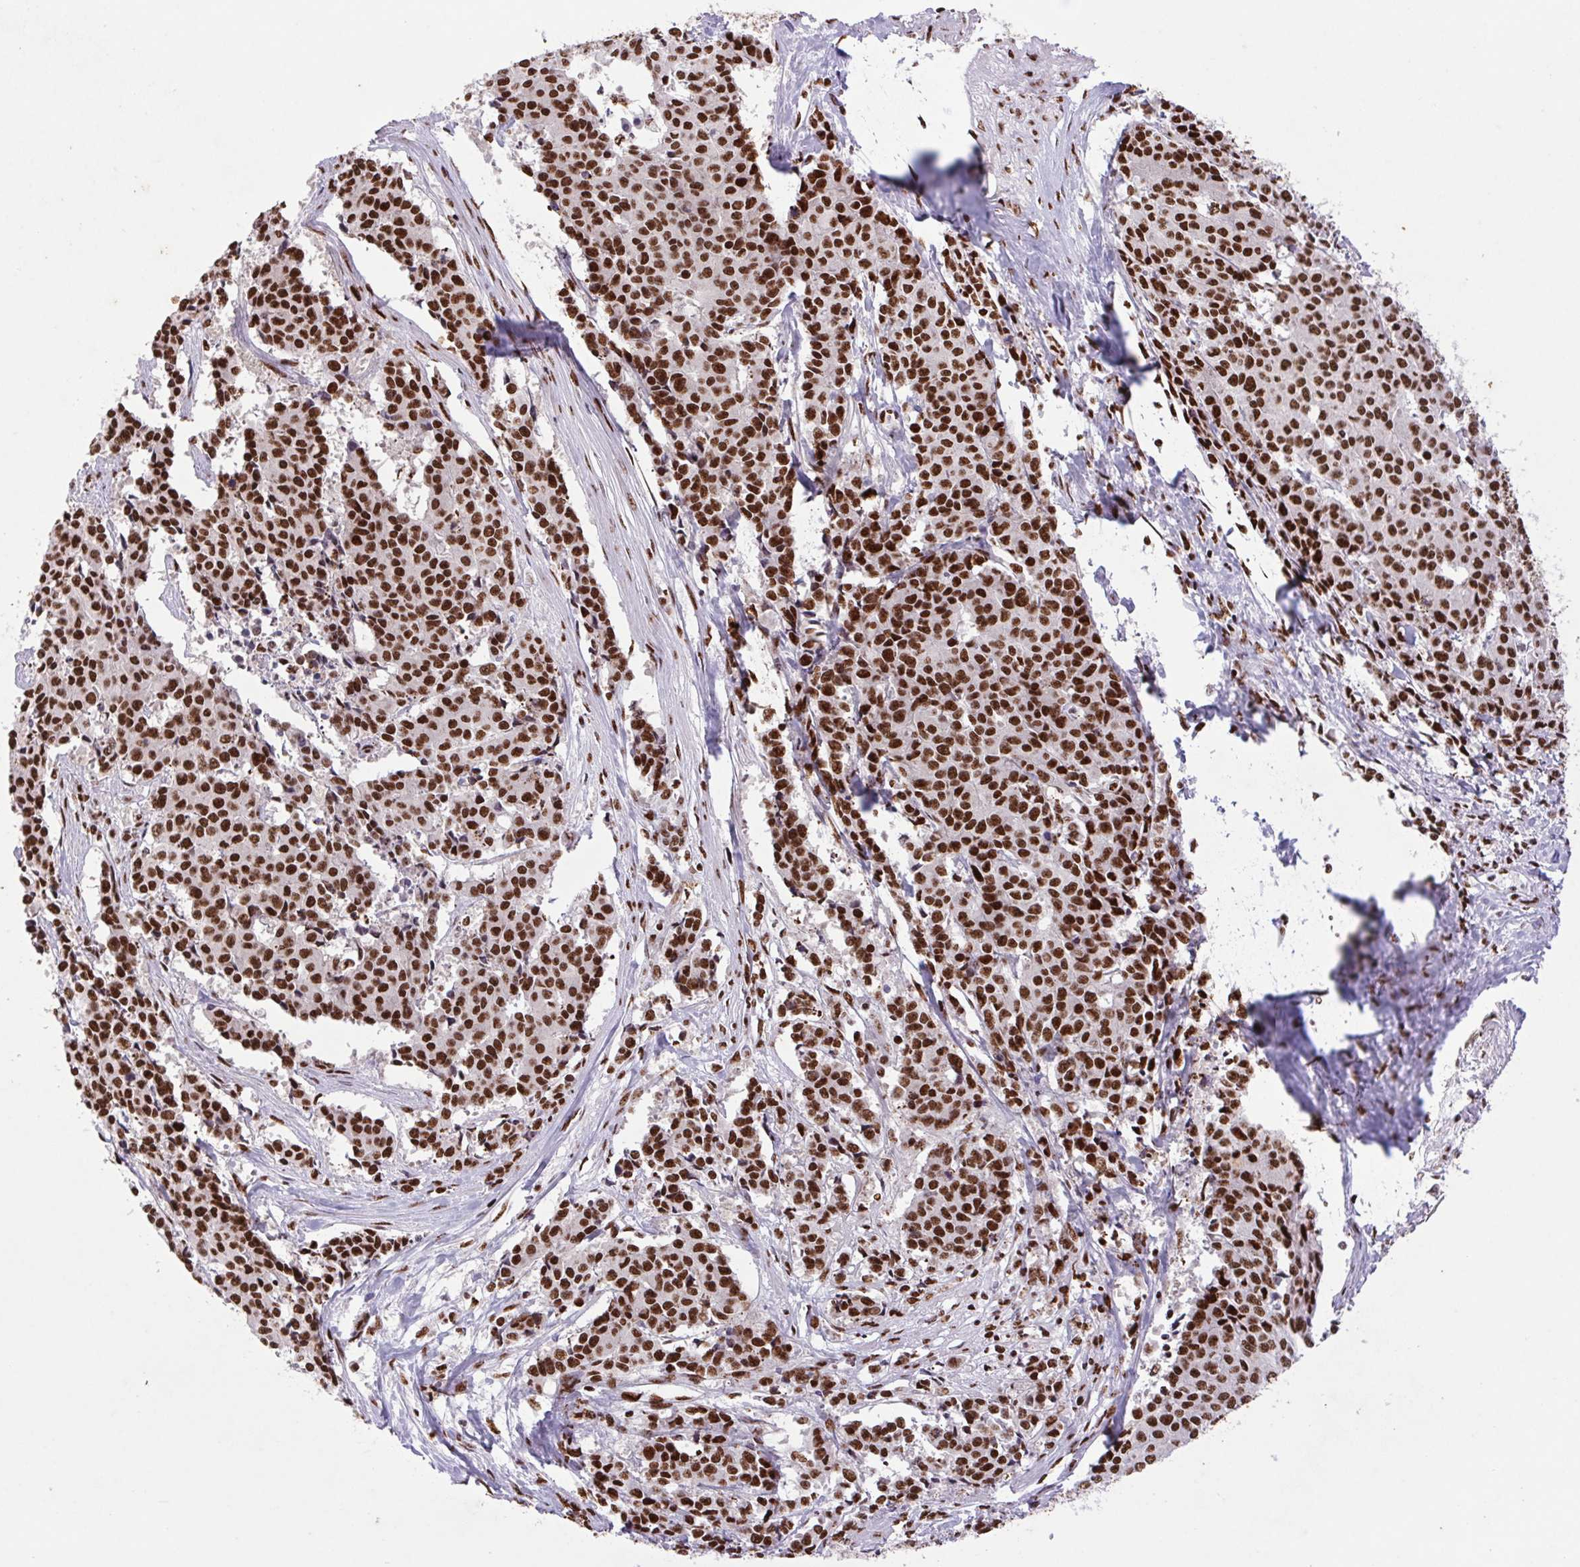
{"staining": {"intensity": "strong", "quantity": ">75%", "location": "nuclear"}, "tissue": "cervical cancer", "cell_type": "Tumor cells", "image_type": "cancer", "snomed": [{"axis": "morphology", "description": "Squamous cell carcinoma, NOS"}, {"axis": "topography", "description": "Cervix"}], "caption": "This photomicrograph reveals cervical squamous cell carcinoma stained with immunohistochemistry to label a protein in brown. The nuclear of tumor cells show strong positivity for the protein. Nuclei are counter-stained blue.", "gene": "LDLRAD4", "patient": {"sex": "female", "age": 28}}